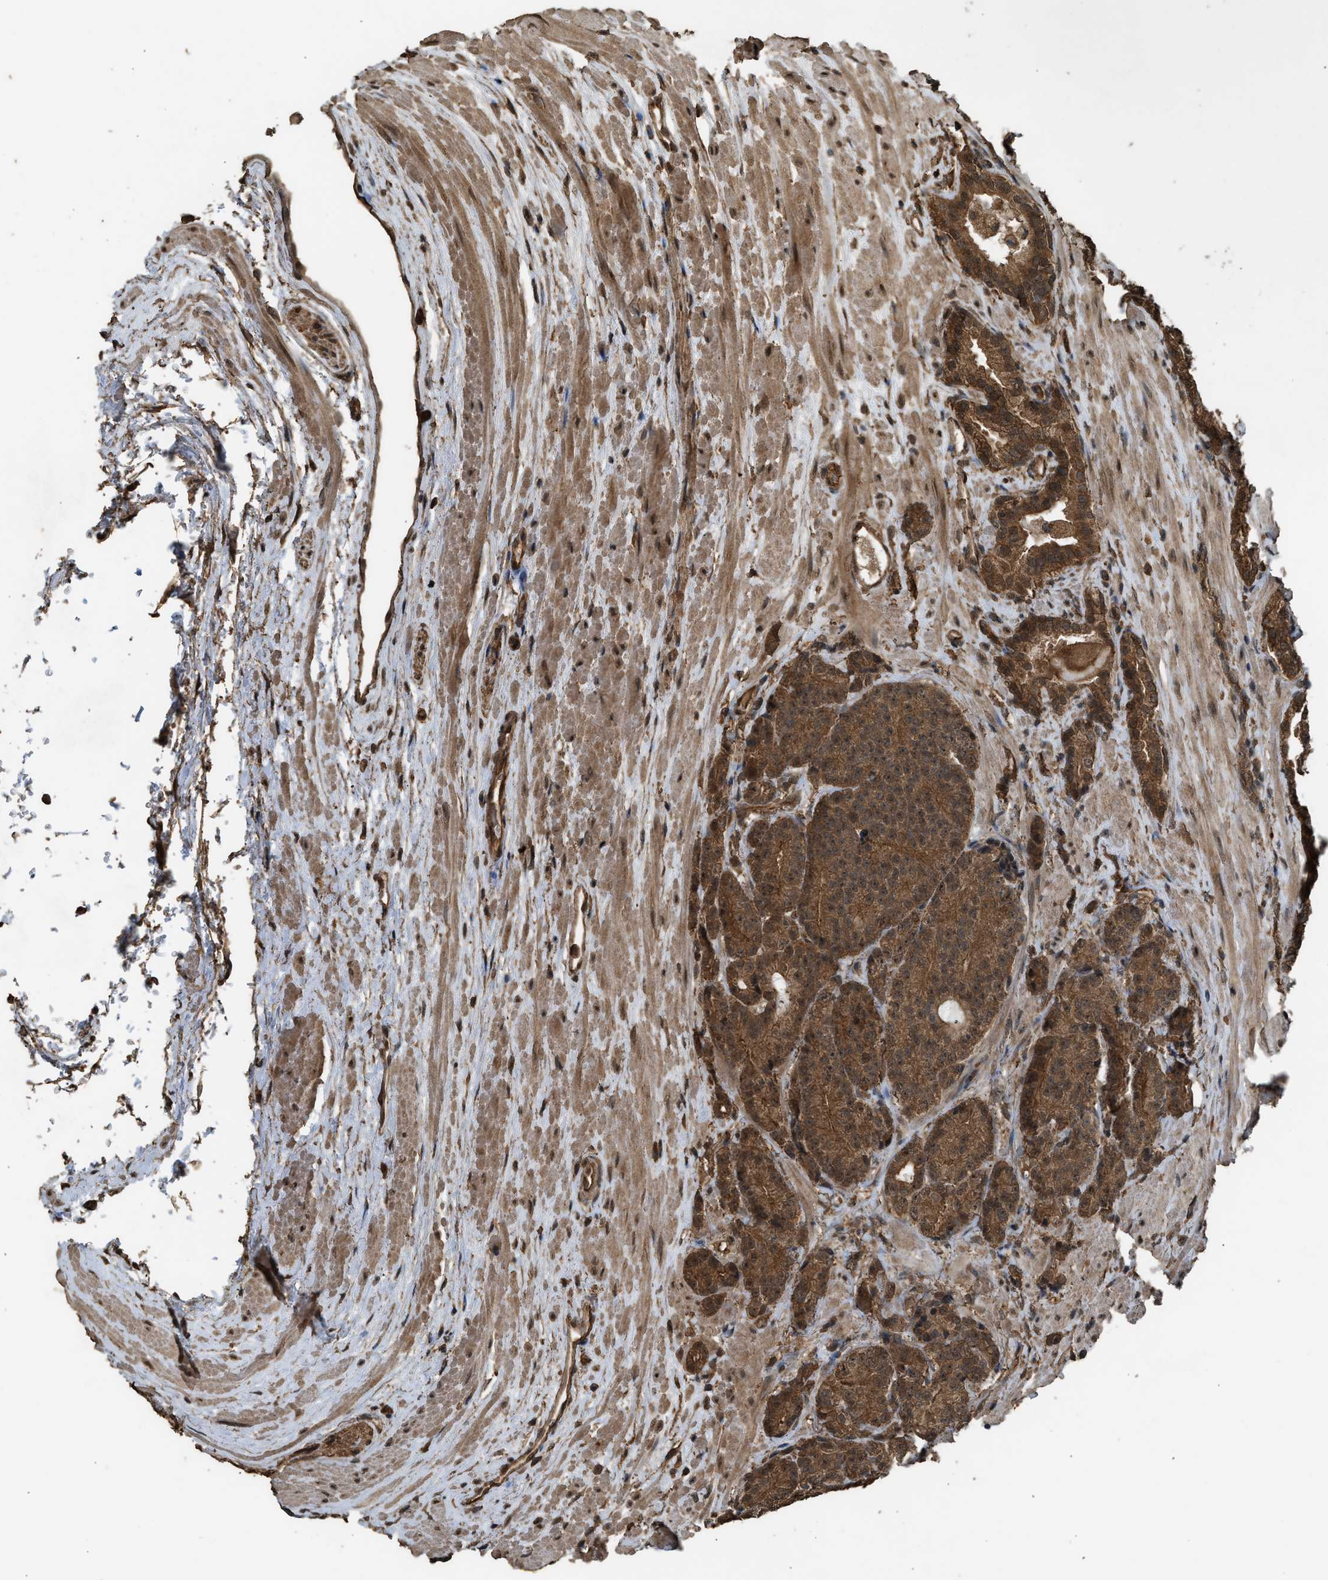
{"staining": {"intensity": "strong", "quantity": ">75%", "location": "cytoplasmic/membranous"}, "tissue": "prostate cancer", "cell_type": "Tumor cells", "image_type": "cancer", "snomed": [{"axis": "morphology", "description": "Adenocarcinoma, High grade"}, {"axis": "topography", "description": "Prostate"}], "caption": "Strong cytoplasmic/membranous positivity for a protein is present in about >75% of tumor cells of prostate cancer using immunohistochemistry (IHC).", "gene": "MYBL2", "patient": {"sex": "male", "age": 61}}